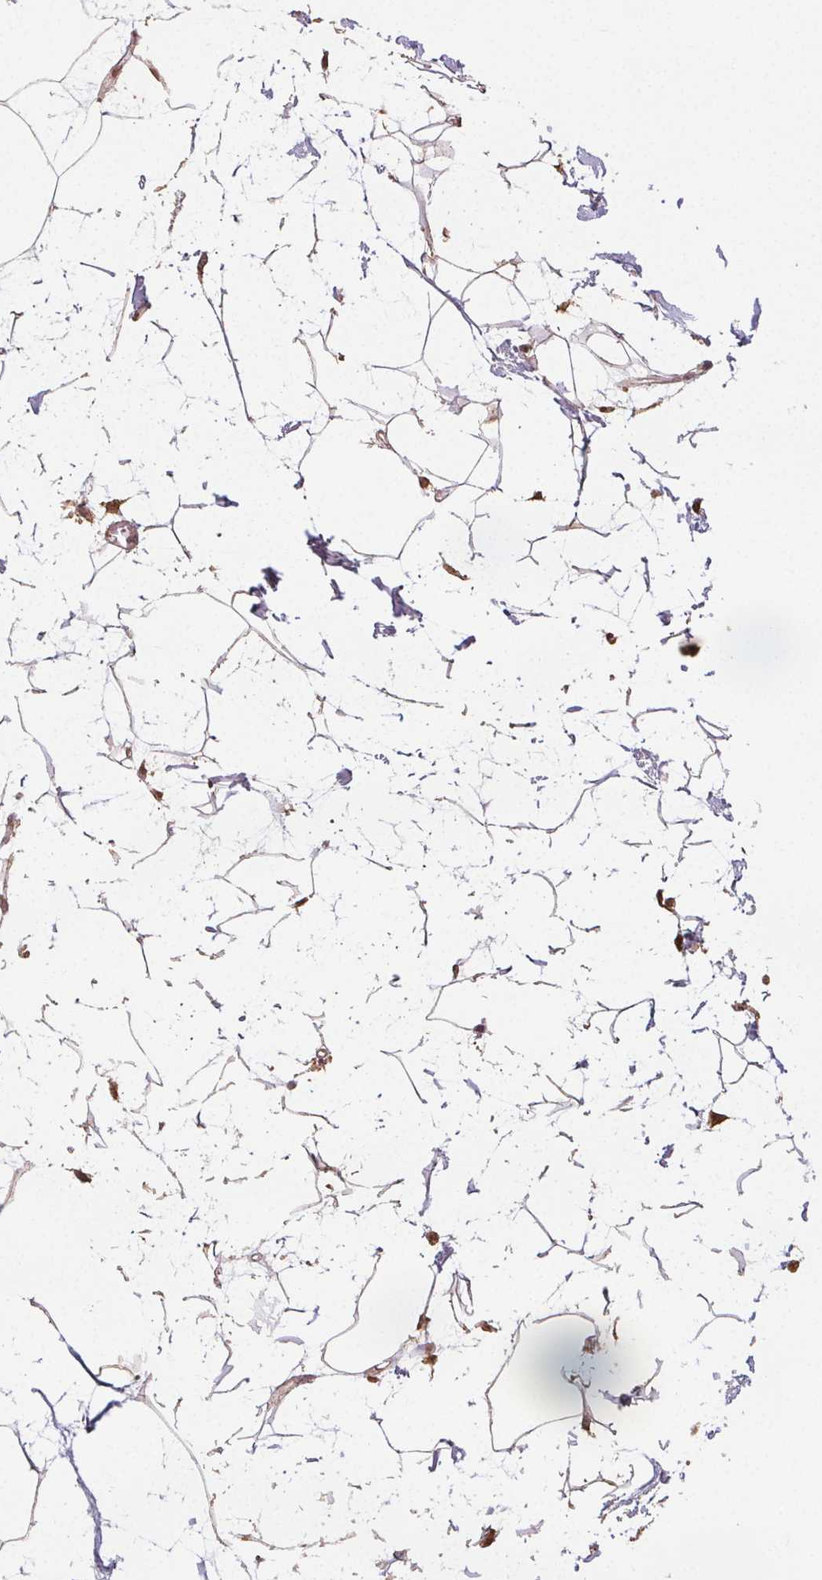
{"staining": {"intensity": "moderate", "quantity": "25%-75%", "location": "cytoplasmic/membranous,nuclear"}, "tissue": "breast", "cell_type": "Adipocytes", "image_type": "normal", "snomed": [{"axis": "morphology", "description": "Normal tissue, NOS"}, {"axis": "topography", "description": "Breast"}], "caption": "Breast stained with DAB IHC shows medium levels of moderate cytoplasmic/membranous,nuclear staining in about 25%-75% of adipocytes.", "gene": "ENO1", "patient": {"sex": "female", "age": 45}}